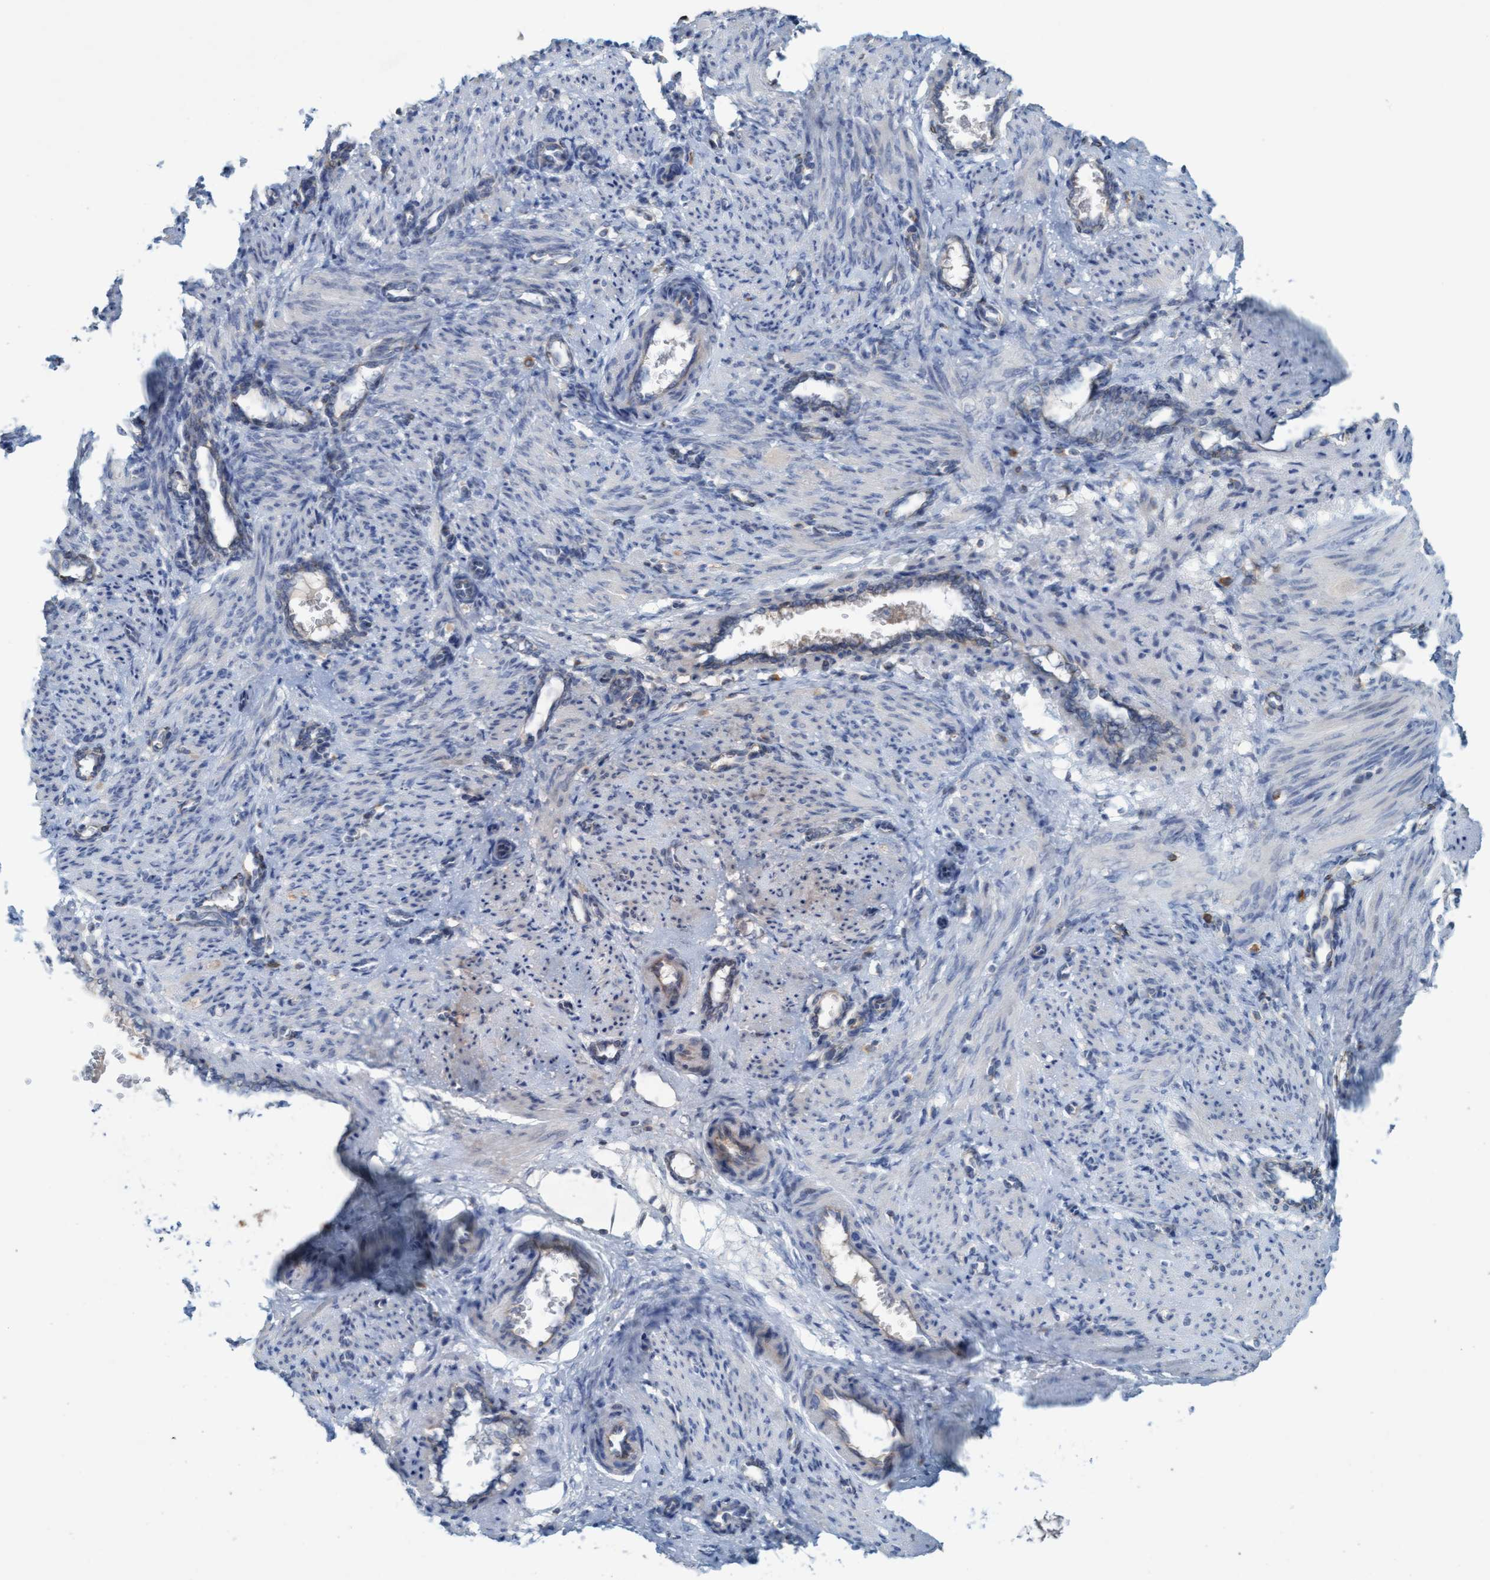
{"staining": {"intensity": "negative", "quantity": "none", "location": "none"}, "tissue": "smooth muscle", "cell_type": "Smooth muscle cells", "image_type": "normal", "snomed": [{"axis": "morphology", "description": "Normal tissue, NOS"}, {"axis": "topography", "description": "Endometrium"}], "caption": "IHC micrograph of normal smooth muscle stained for a protein (brown), which reveals no positivity in smooth muscle cells.", "gene": "SIGIRR", "patient": {"sex": "female", "age": 33}}